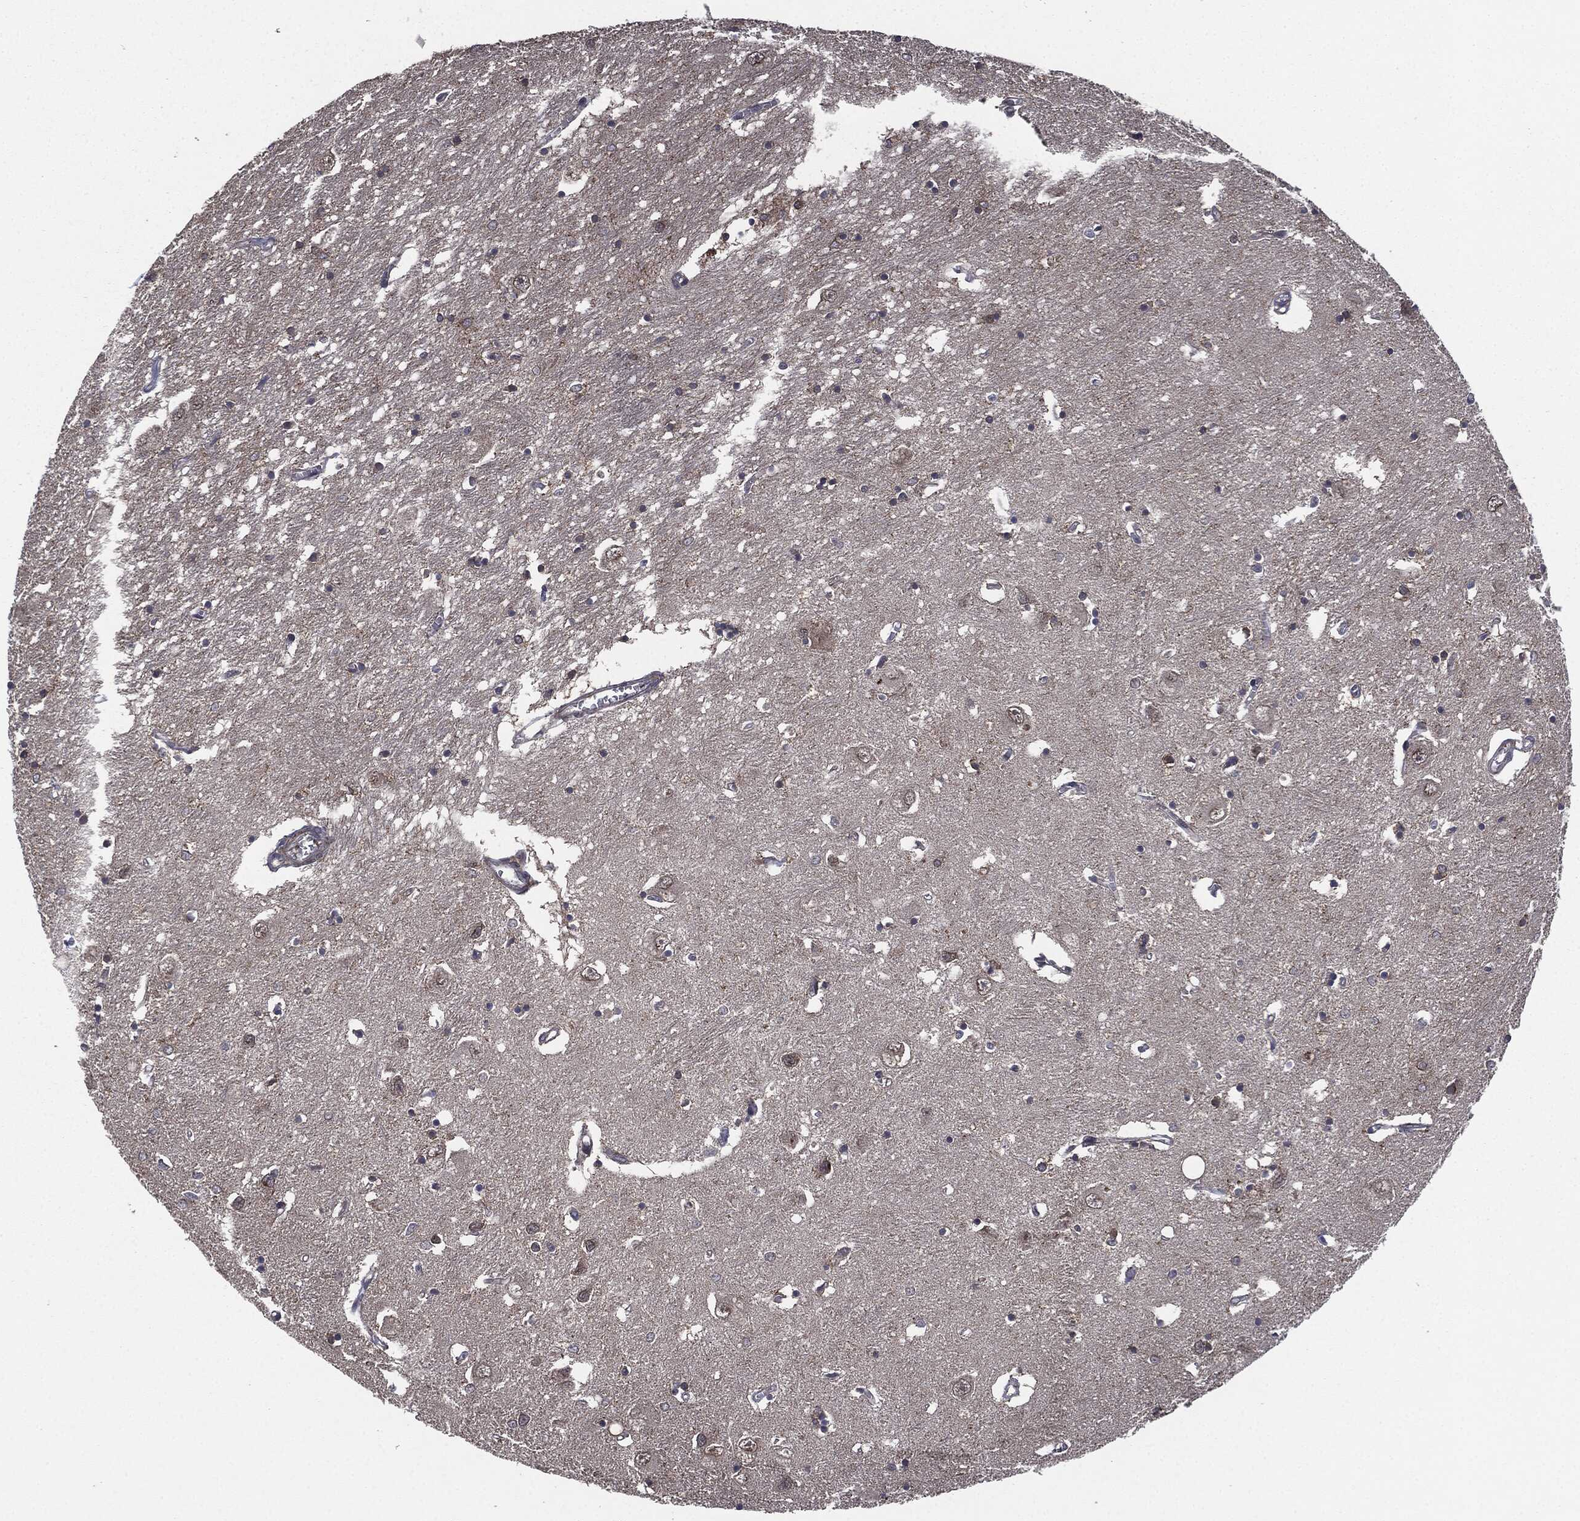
{"staining": {"intensity": "strong", "quantity": "<25%", "location": "cytoplasmic/membranous"}, "tissue": "caudate", "cell_type": "Glial cells", "image_type": "normal", "snomed": [{"axis": "morphology", "description": "Normal tissue, NOS"}, {"axis": "topography", "description": "Lateral ventricle wall"}], "caption": "The photomicrograph demonstrates immunohistochemical staining of unremarkable caudate. There is strong cytoplasmic/membranous positivity is appreciated in about <25% of glial cells.", "gene": "UBR1", "patient": {"sex": "male", "age": 54}}